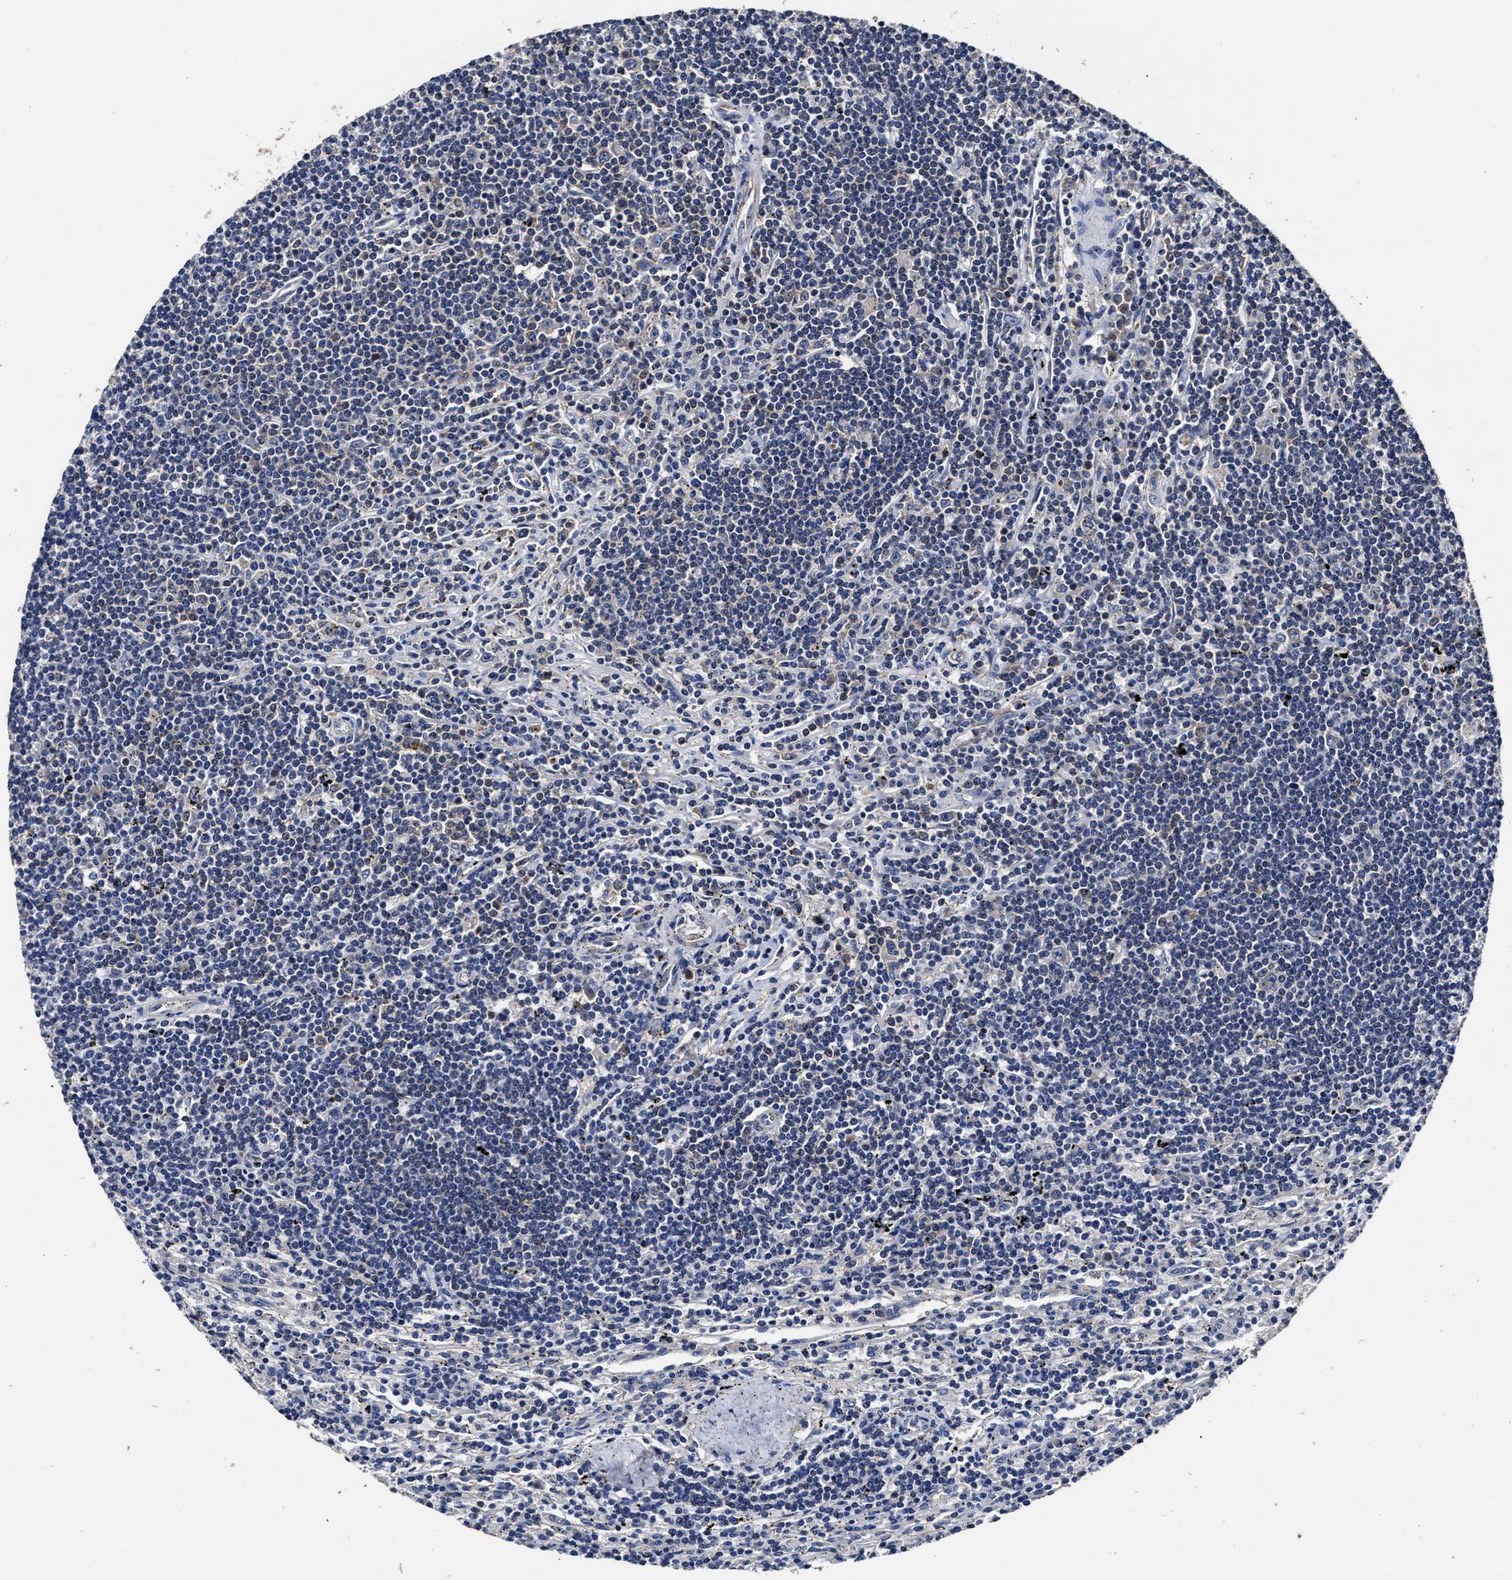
{"staining": {"intensity": "negative", "quantity": "none", "location": "none"}, "tissue": "lymphoma", "cell_type": "Tumor cells", "image_type": "cancer", "snomed": [{"axis": "morphology", "description": "Malignant lymphoma, non-Hodgkin's type, Low grade"}, {"axis": "topography", "description": "Spleen"}], "caption": "Immunohistochemical staining of low-grade malignant lymphoma, non-Hodgkin's type shows no significant positivity in tumor cells.", "gene": "AVEN", "patient": {"sex": "male", "age": 76}}